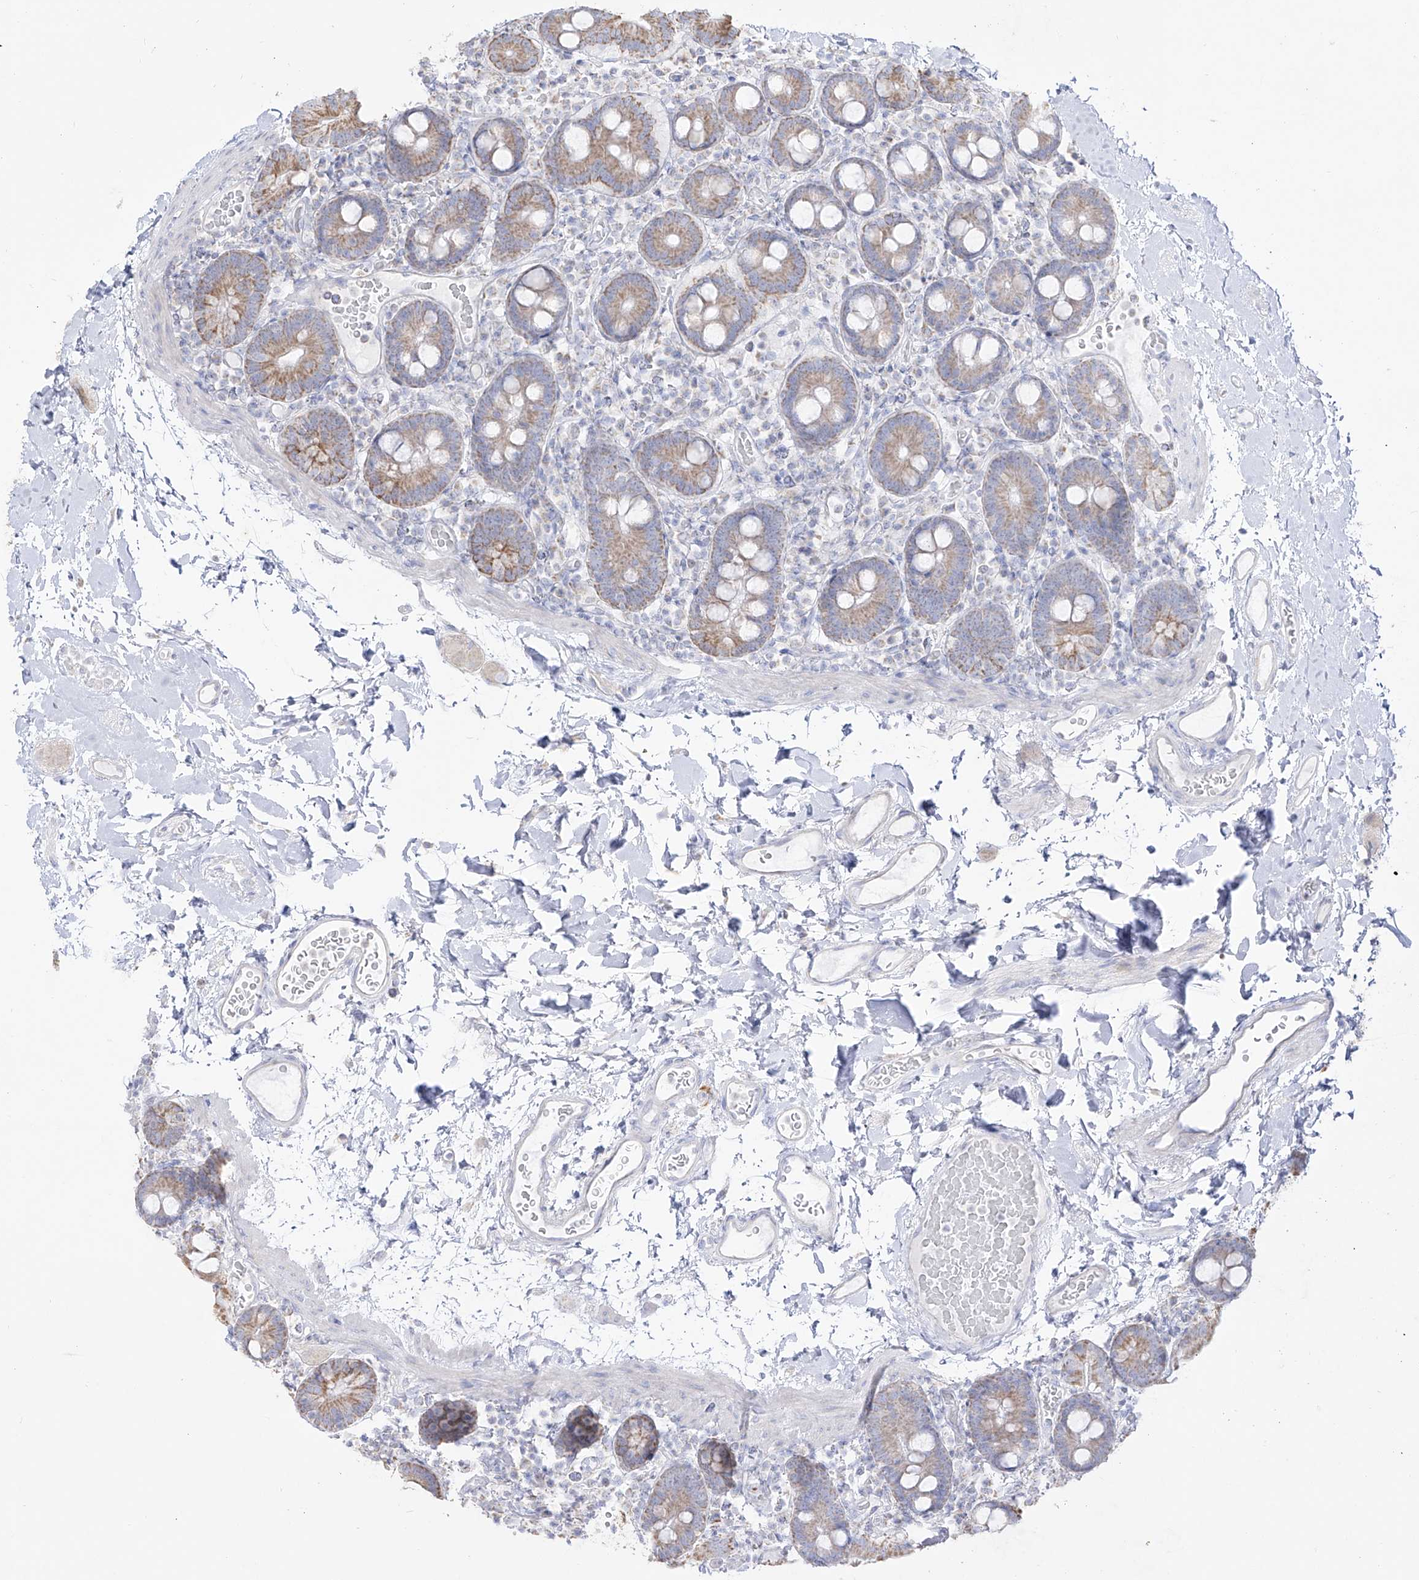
{"staining": {"intensity": "moderate", "quantity": ">75%", "location": "cytoplasmic/membranous"}, "tissue": "duodenum", "cell_type": "Glandular cells", "image_type": "normal", "snomed": [{"axis": "morphology", "description": "Normal tissue, NOS"}, {"axis": "topography", "description": "Duodenum"}], "caption": "IHC image of benign duodenum: human duodenum stained using immunohistochemistry (IHC) demonstrates medium levels of moderate protein expression localized specifically in the cytoplasmic/membranous of glandular cells, appearing as a cytoplasmic/membranous brown color.", "gene": "RCHY1", "patient": {"sex": "male", "age": 55}}